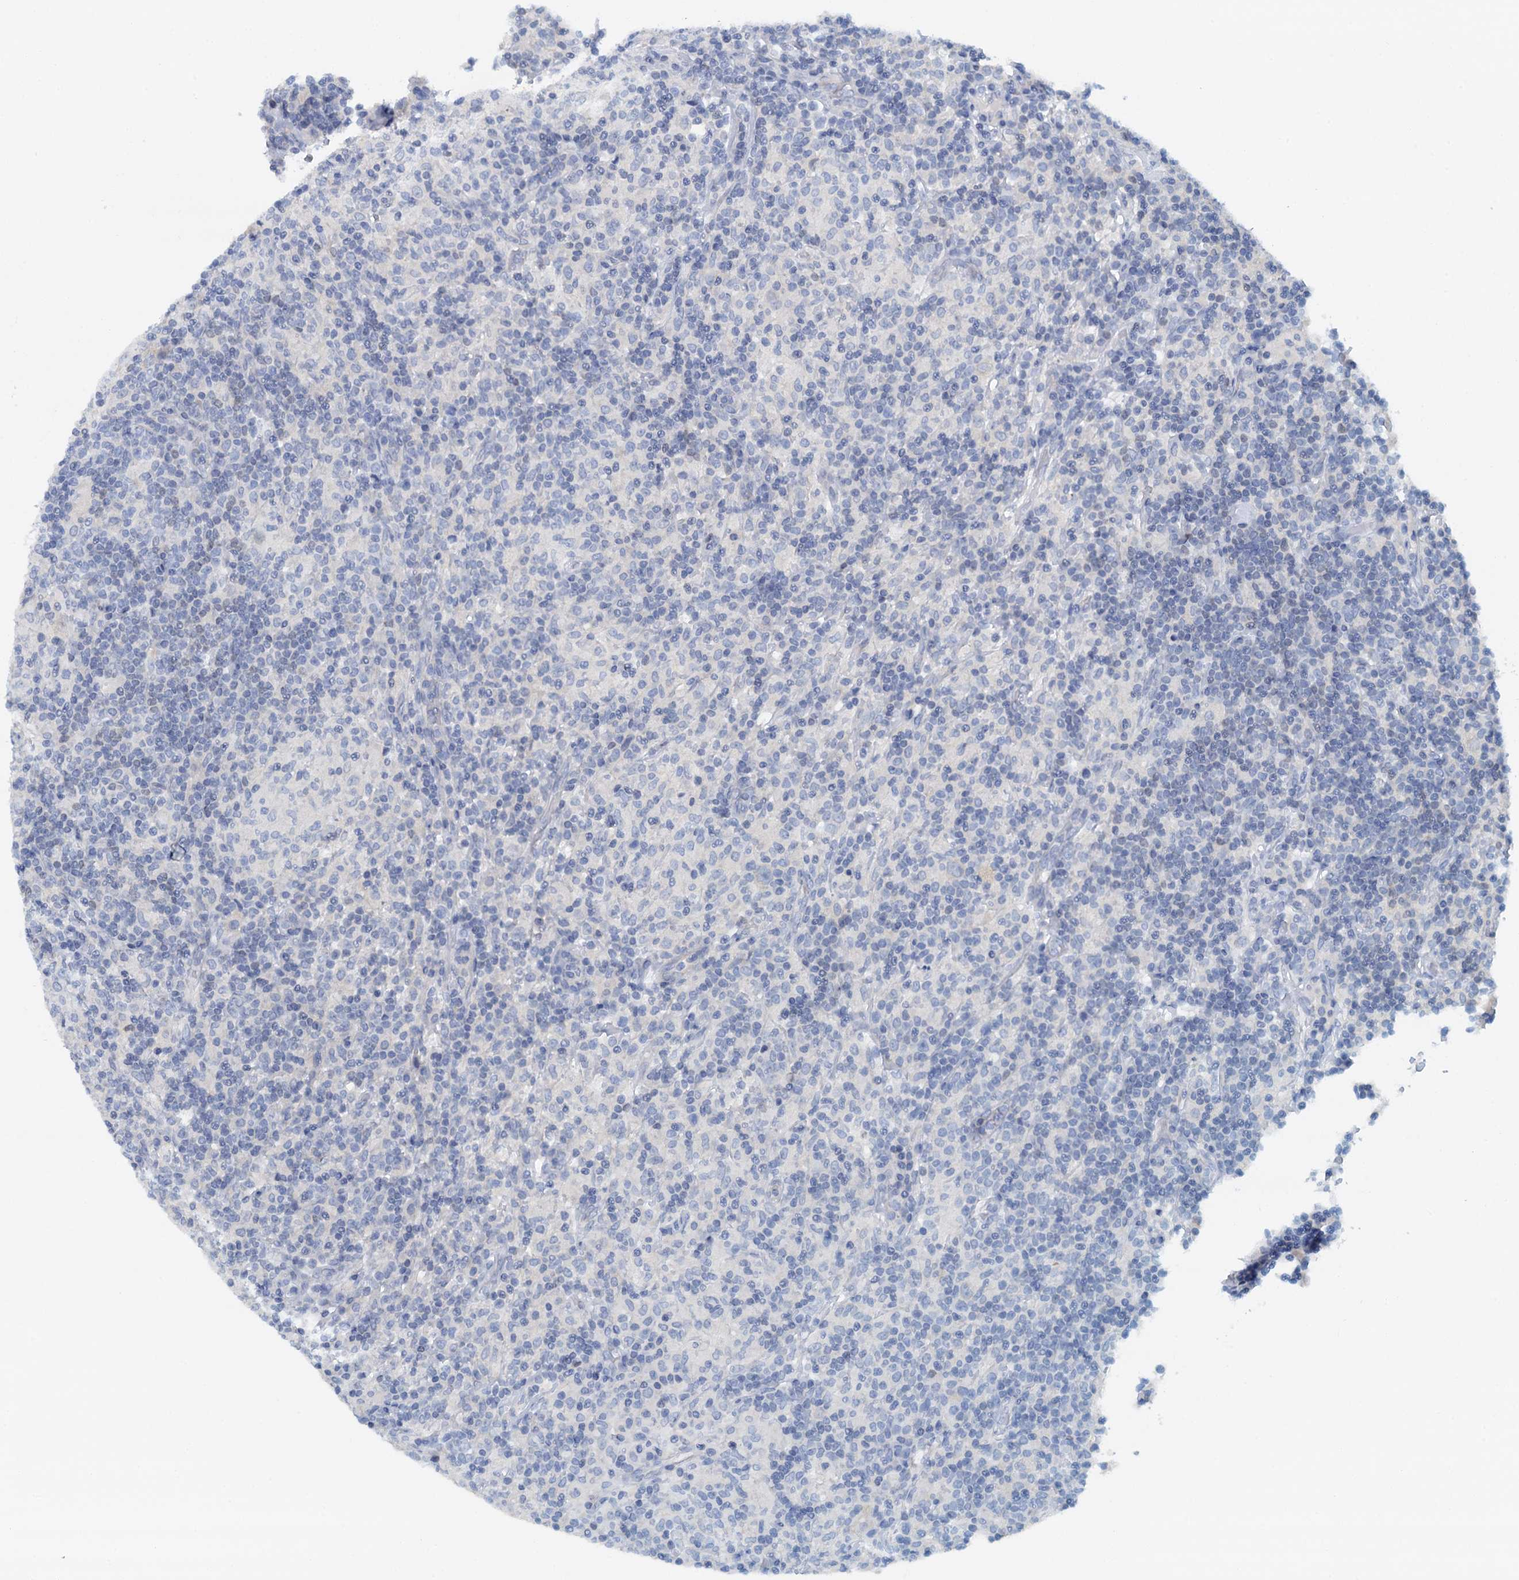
{"staining": {"intensity": "negative", "quantity": "none", "location": "none"}, "tissue": "lymphoma", "cell_type": "Tumor cells", "image_type": "cancer", "snomed": [{"axis": "morphology", "description": "Hodgkin's disease, NOS"}, {"axis": "topography", "description": "Lymph node"}], "caption": "Tumor cells show no significant protein positivity in lymphoma.", "gene": "DTD1", "patient": {"sex": "male", "age": 70}}